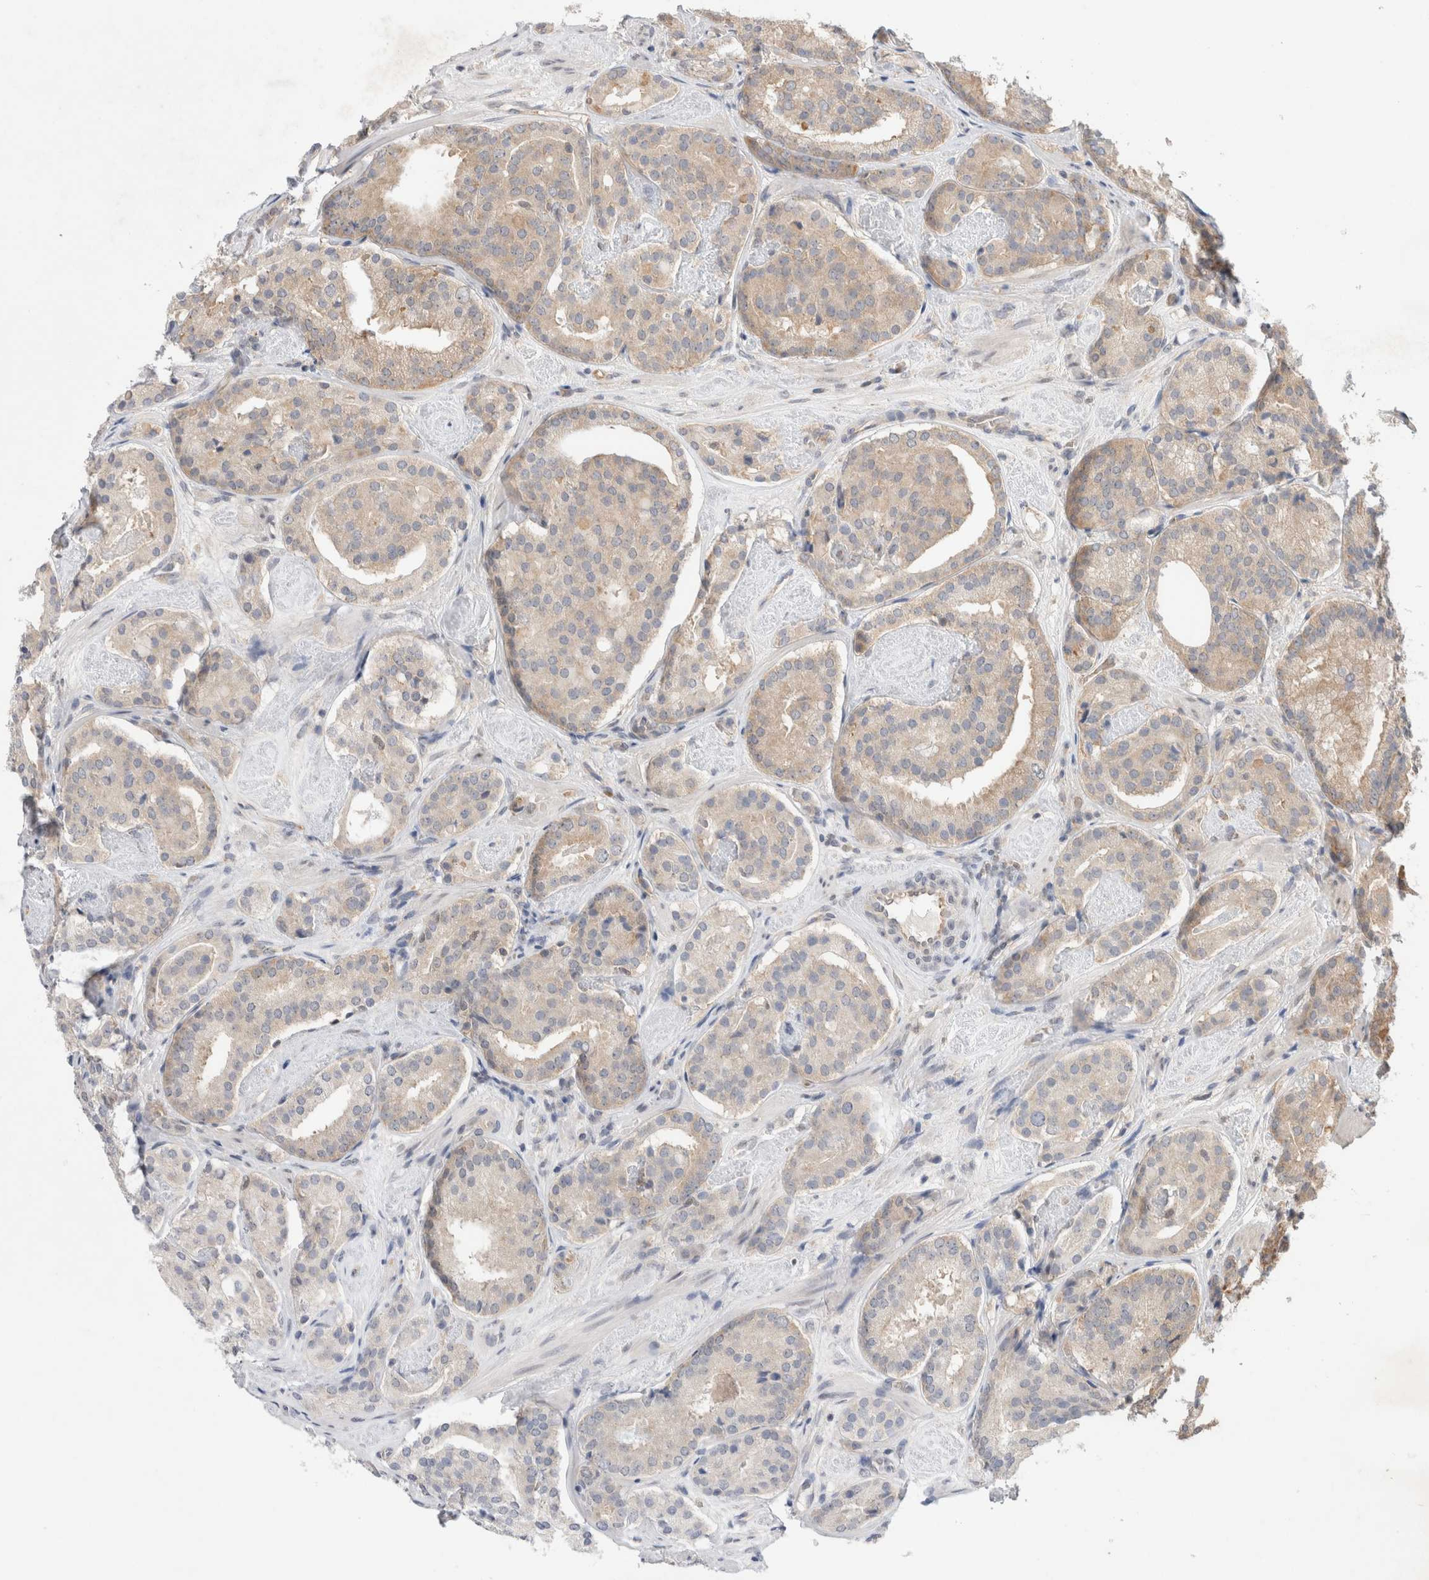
{"staining": {"intensity": "moderate", "quantity": ">75%", "location": "cytoplasmic/membranous"}, "tissue": "prostate cancer", "cell_type": "Tumor cells", "image_type": "cancer", "snomed": [{"axis": "morphology", "description": "Adenocarcinoma, Low grade"}, {"axis": "topography", "description": "Prostate"}], "caption": "Immunohistochemical staining of human low-grade adenocarcinoma (prostate) shows medium levels of moderate cytoplasmic/membranous protein staining in approximately >75% of tumor cells.", "gene": "EIF3E", "patient": {"sex": "male", "age": 69}}